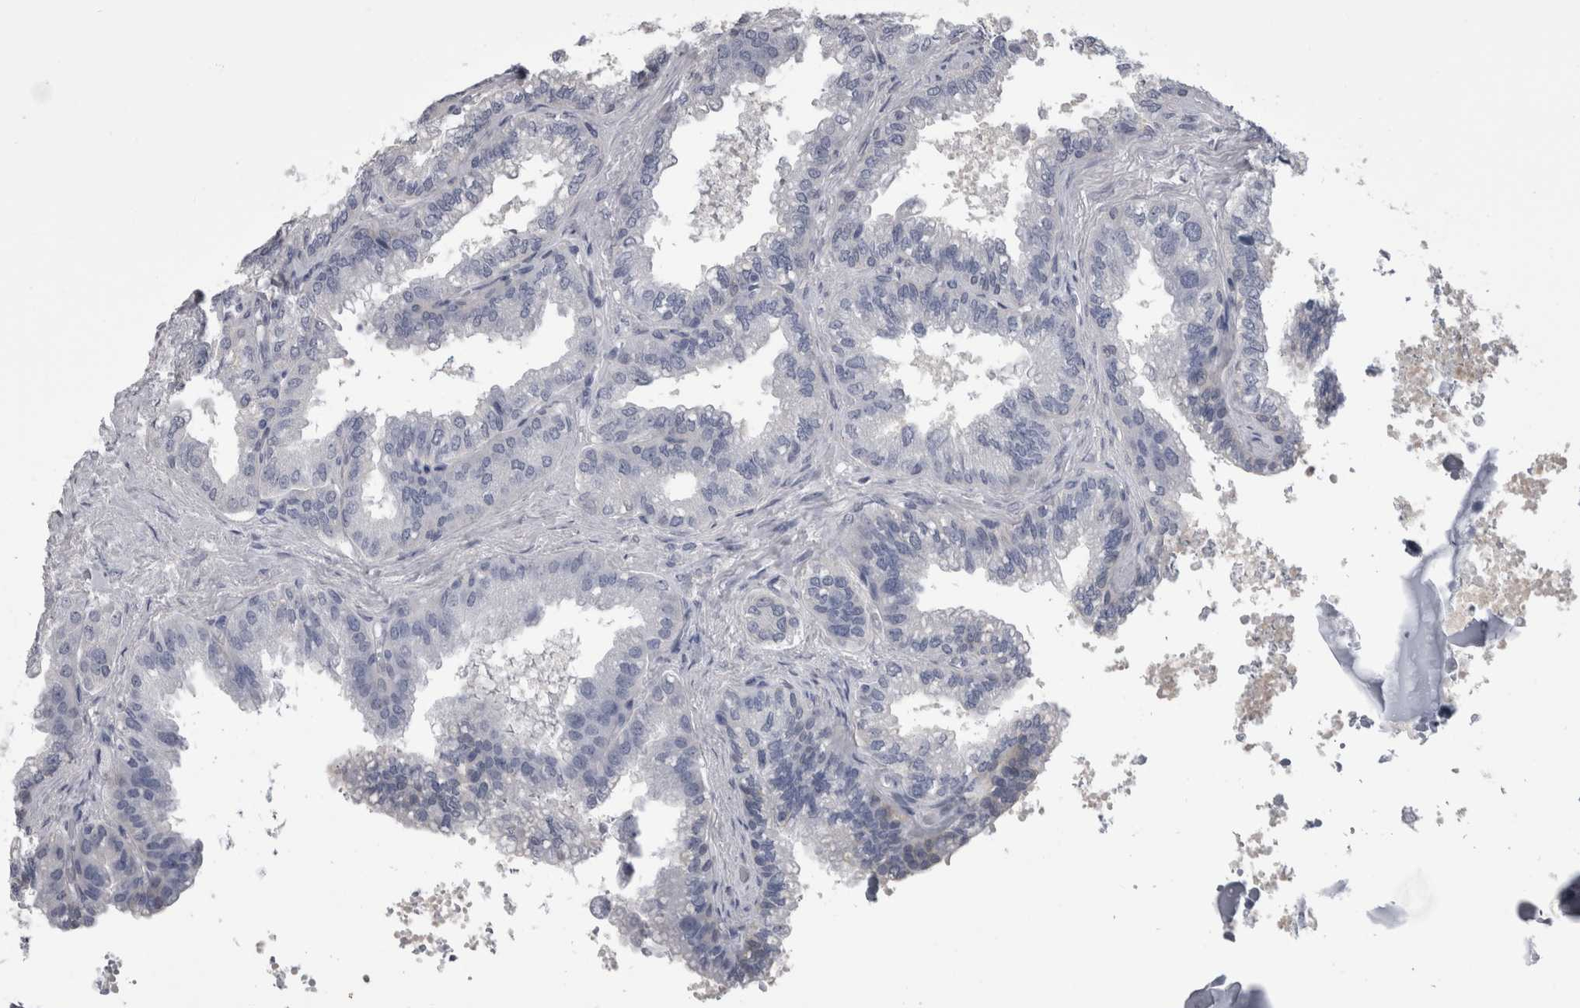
{"staining": {"intensity": "negative", "quantity": "none", "location": "none"}, "tissue": "seminal vesicle", "cell_type": "Glandular cells", "image_type": "normal", "snomed": [{"axis": "morphology", "description": "Normal tissue, NOS"}, {"axis": "topography", "description": "Seminal veicle"}], "caption": "Immunohistochemistry (IHC) of benign seminal vesicle reveals no expression in glandular cells.", "gene": "AFMID", "patient": {"sex": "male", "age": 46}}